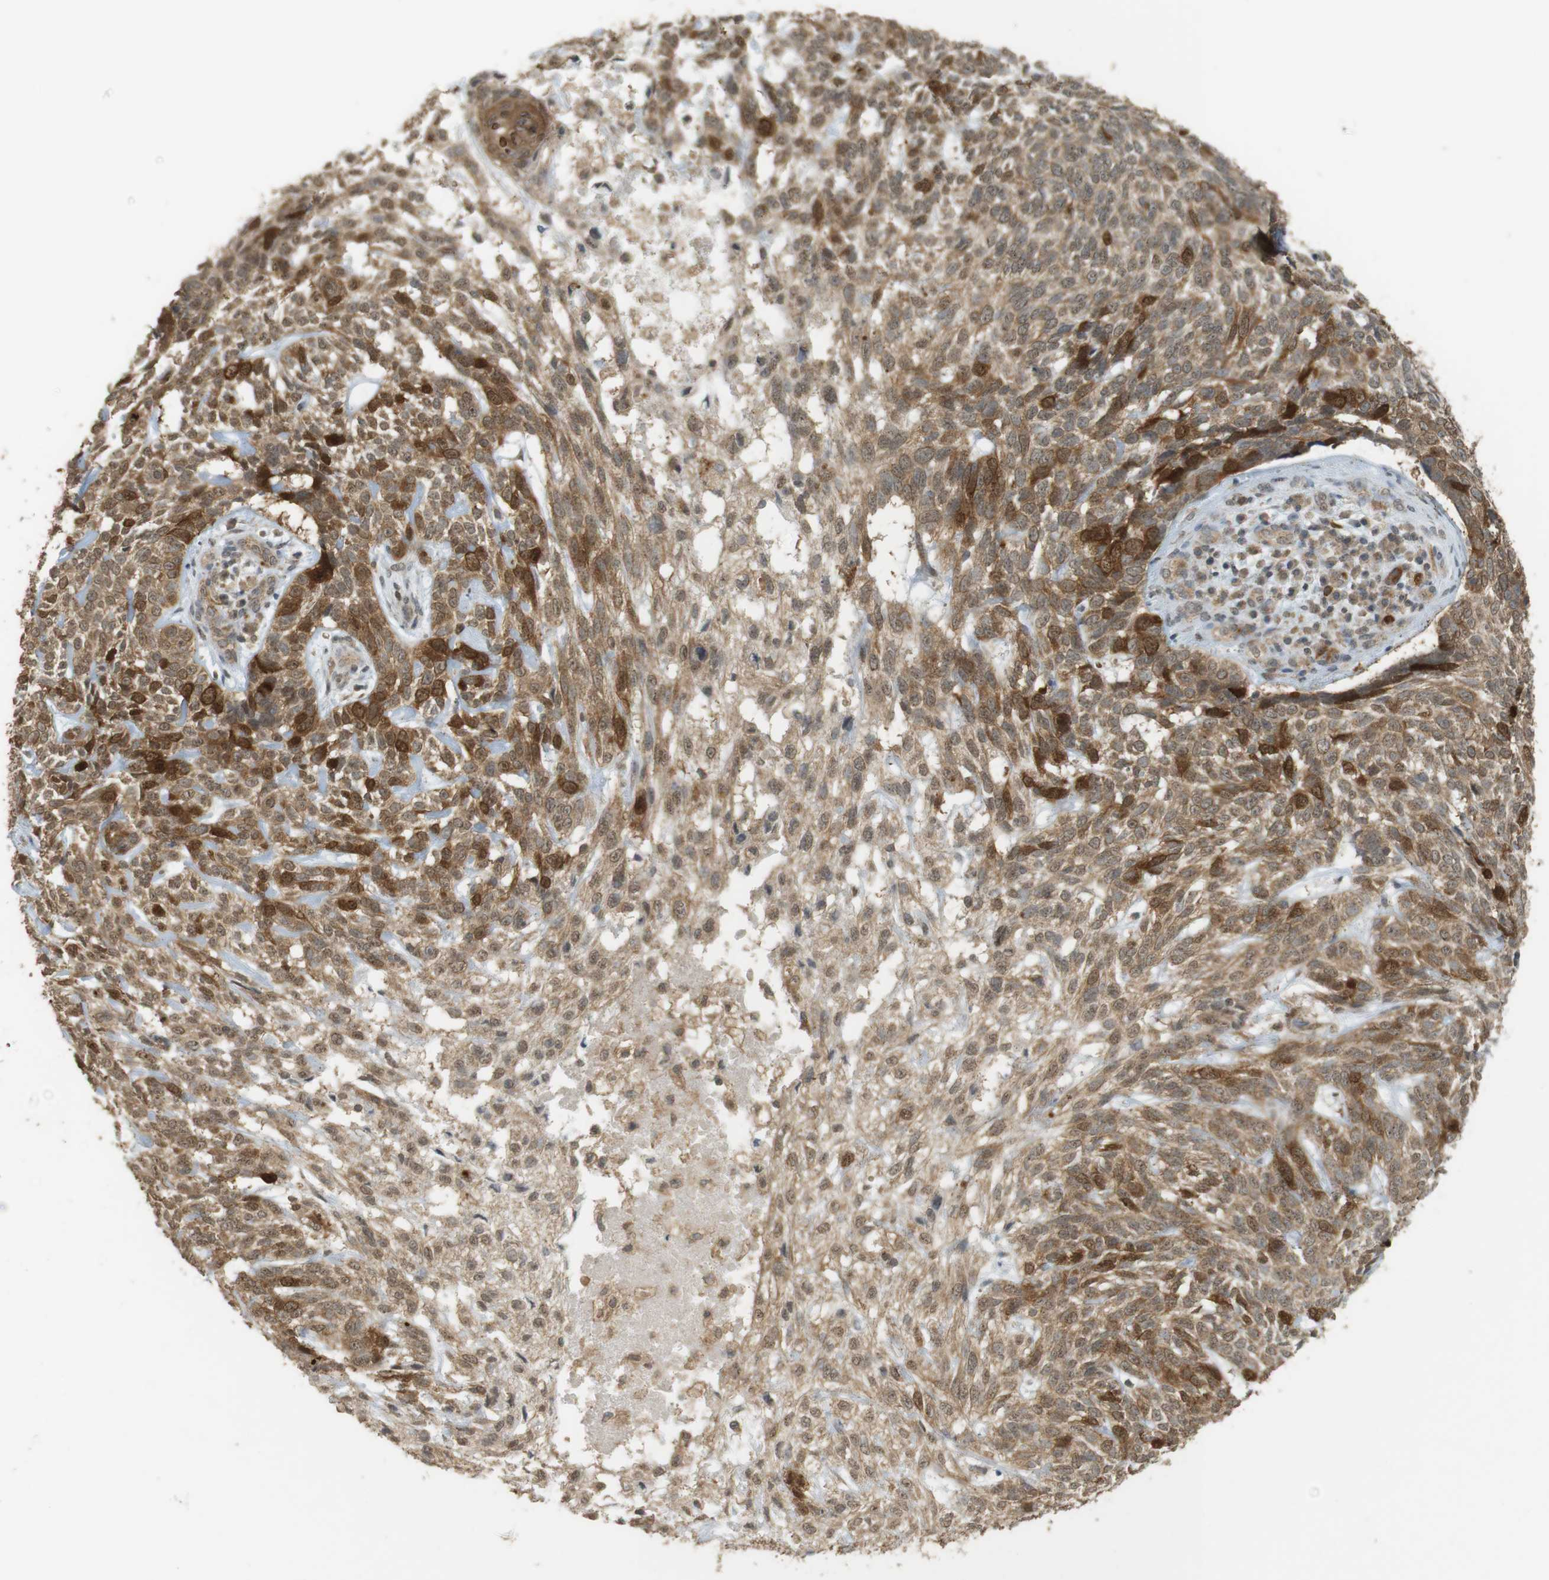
{"staining": {"intensity": "strong", "quantity": "<25%", "location": "cytoplasmic/membranous"}, "tissue": "skin cancer", "cell_type": "Tumor cells", "image_type": "cancer", "snomed": [{"axis": "morphology", "description": "Basal cell carcinoma"}, {"axis": "topography", "description": "Skin"}], "caption": "A high-resolution image shows immunohistochemistry staining of skin basal cell carcinoma, which shows strong cytoplasmic/membranous expression in about <25% of tumor cells. The staining was performed using DAB (3,3'-diaminobenzidine), with brown indicating positive protein expression. Nuclei are stained blue with hematoxylin.", "gene": "TTK", "patient": {"sex": "male", "age": 72}}